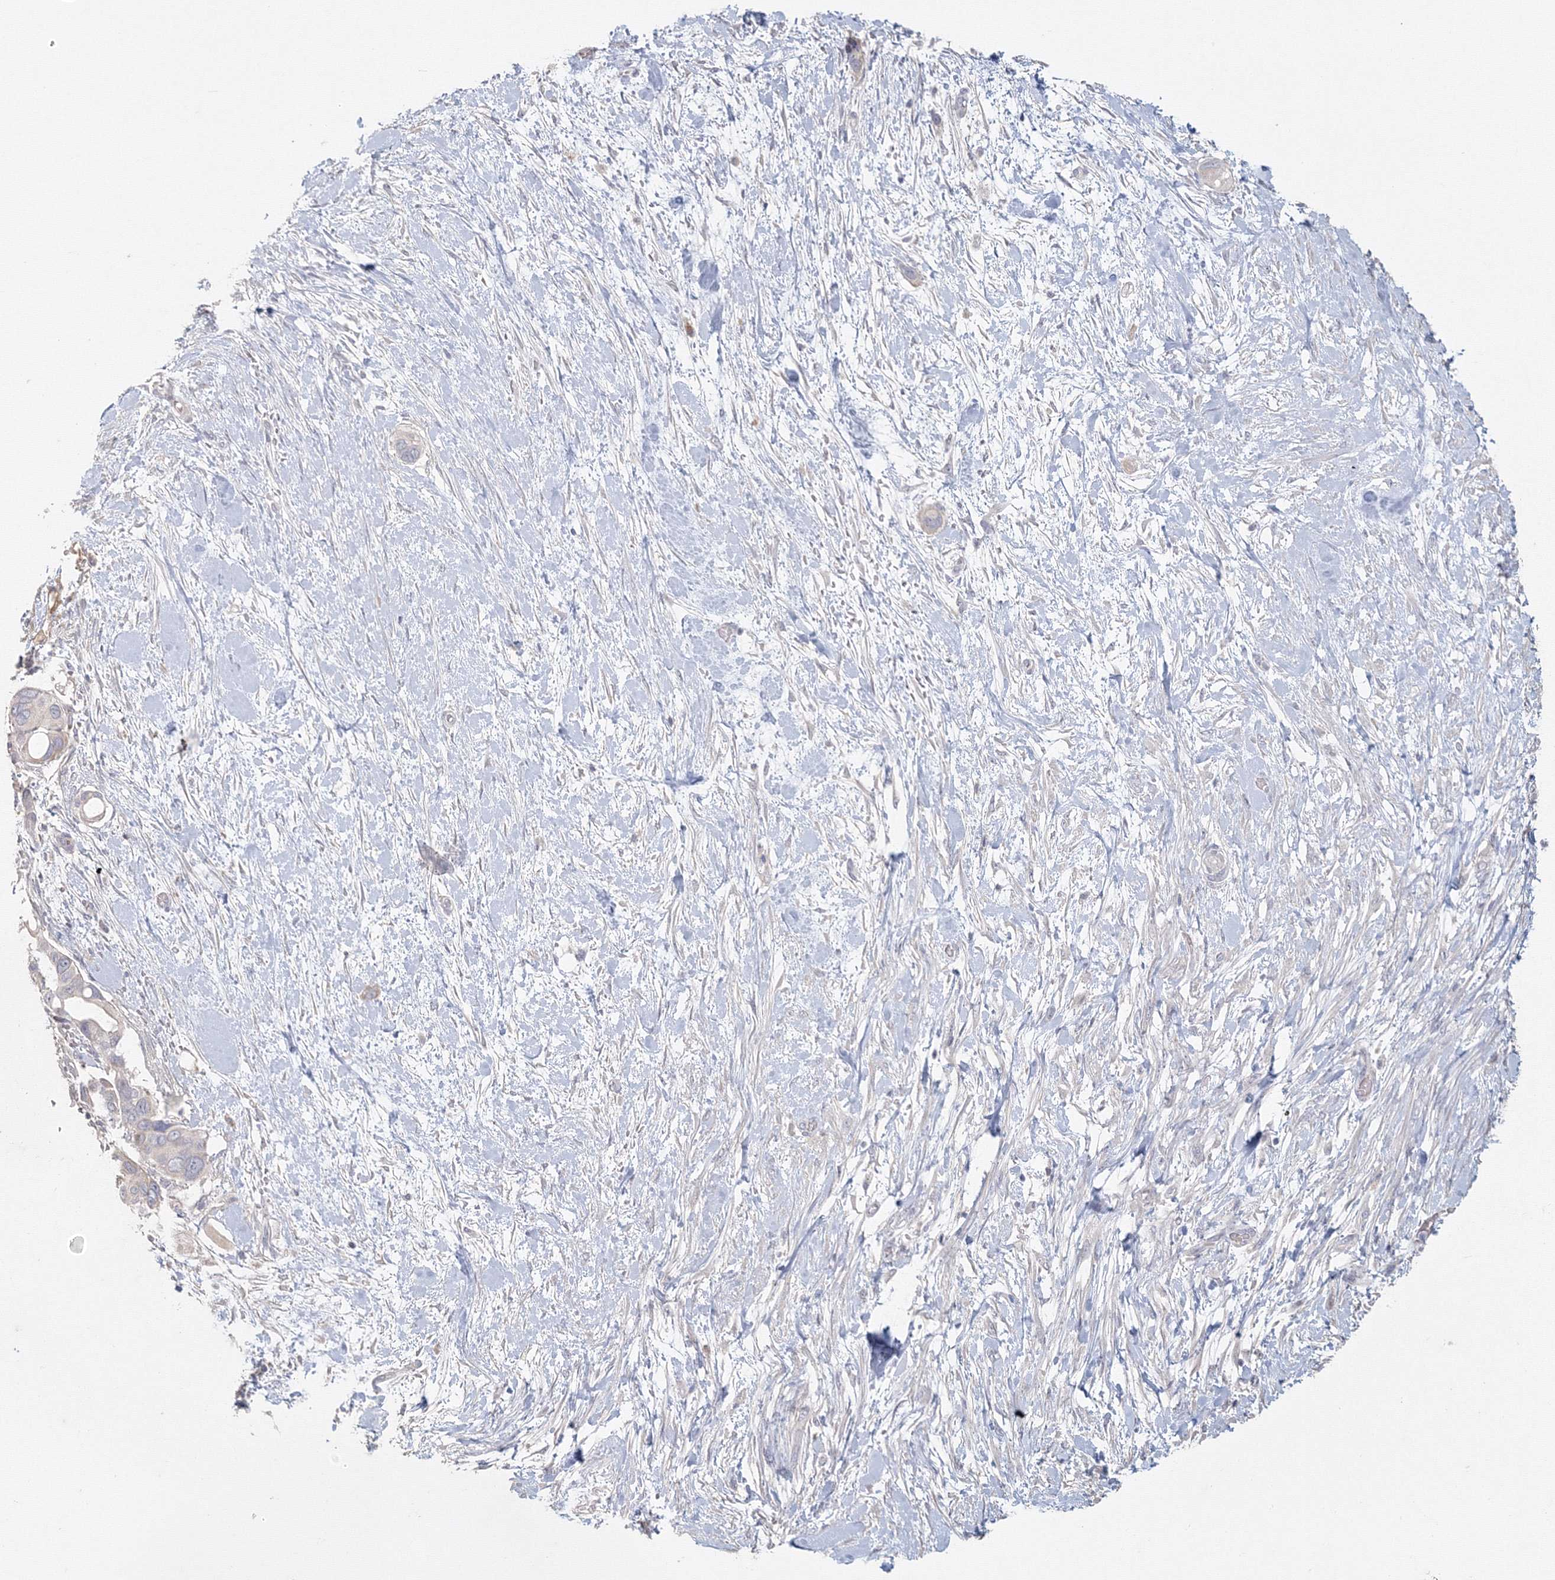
{"staining": {"intensity": "negative", "quantity": "none", "location": "none"}, "tissue": "pancreatic cancer", "cell_type": "Tumor cells", "image_type": "cancer", "snomed": [{"axis": "morphology", "description": "Adenocarcinoma, NOS"}, {"axis": "topography", "description": "Pancreas"}], "caption": "Pancreatic adenocarcinoma was stained to show a protein in brown. There is no significant staining in tumor cells.", "gene": "TACC2", "patient": {"sex": "male", "age": 68}}